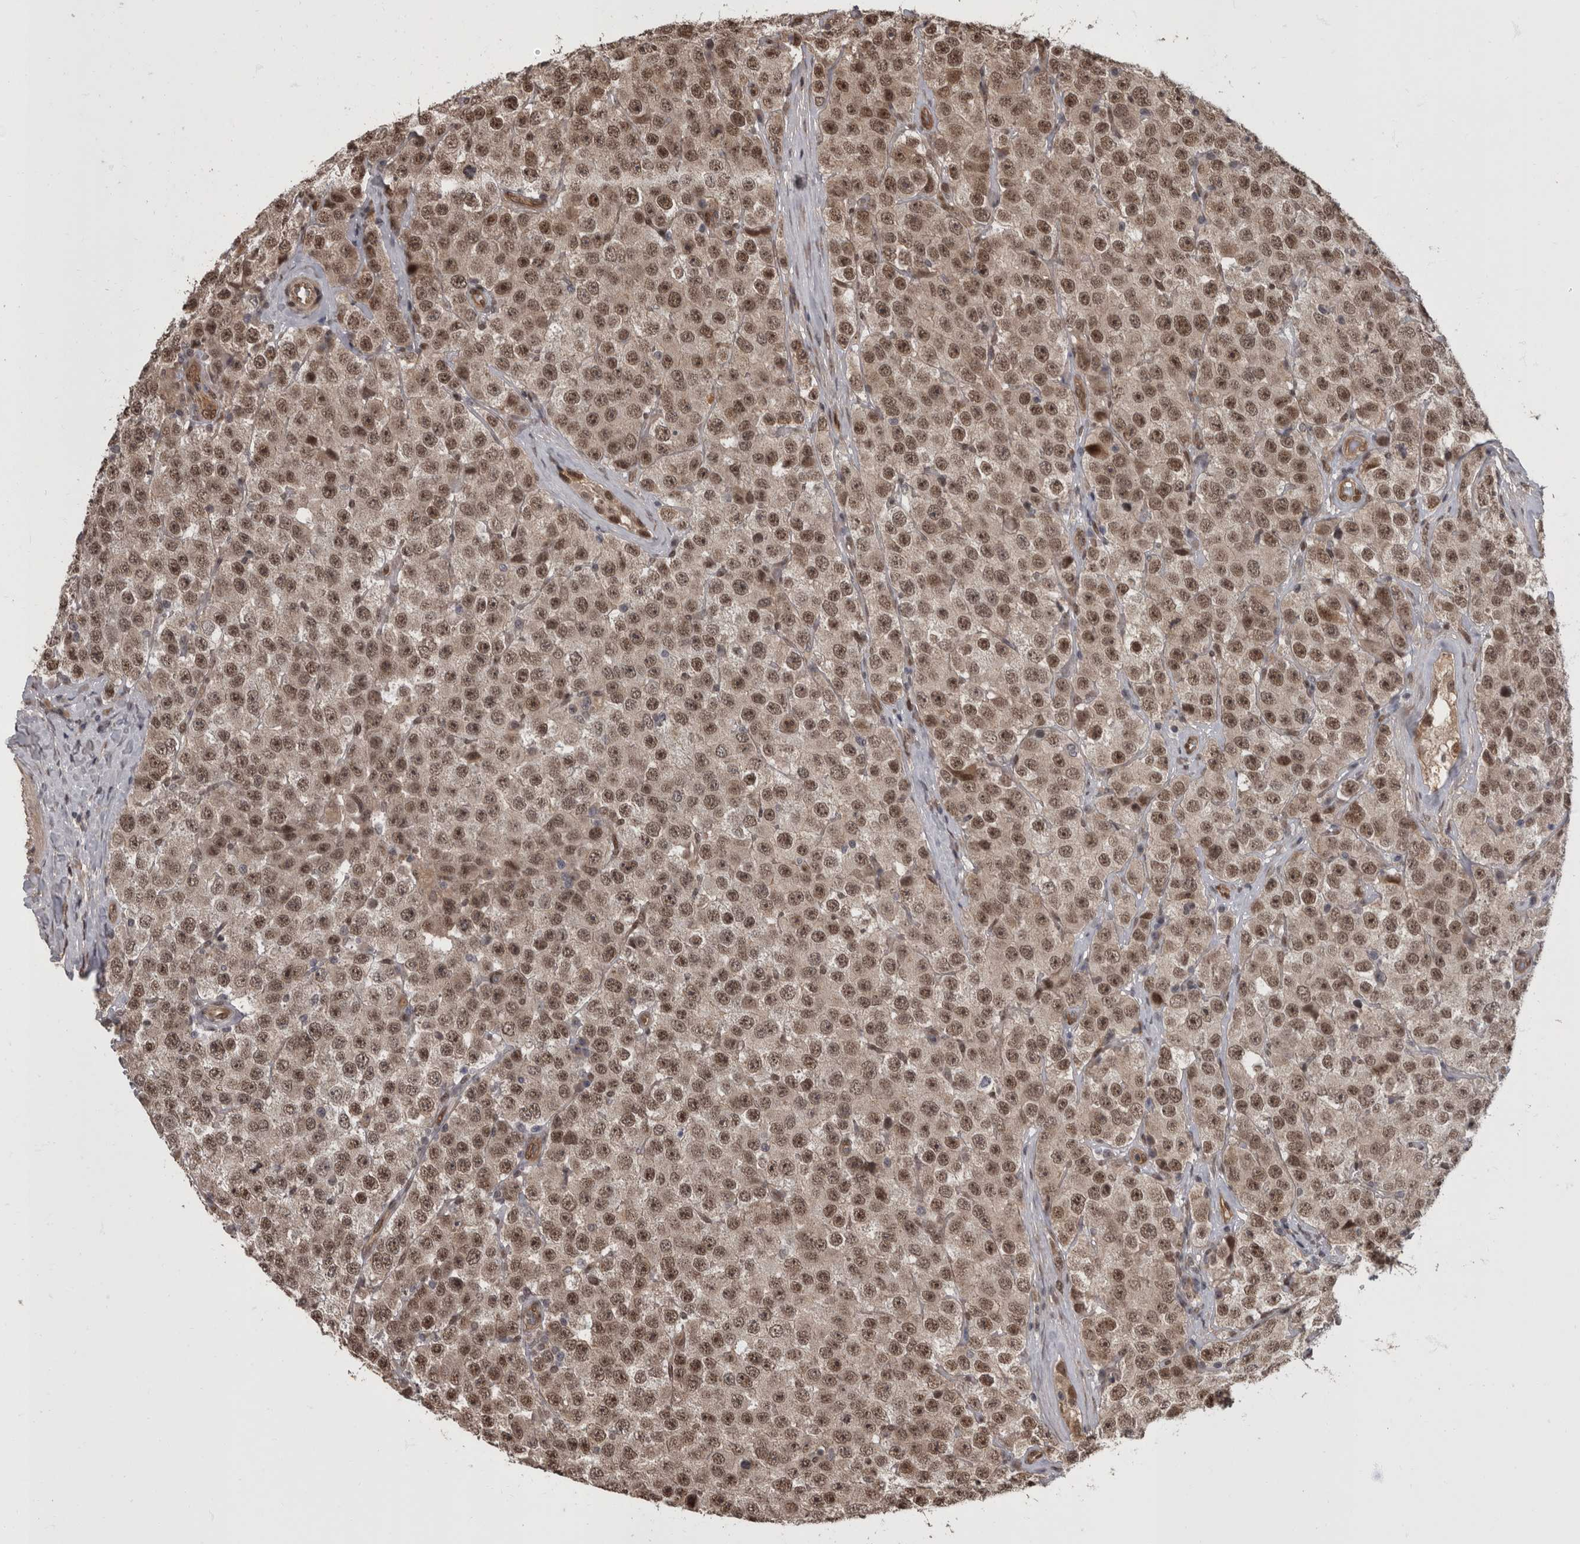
{"staining": {"intensity": "moderate", "quantity": ">75%", "location": "nuclear"}, "tissue": "testis cancer", "cell_type": "Tumor cells", "image_type": "cancer", "snomed": [{"axis": "morphology", "description": "Seminoma, NOS"}, {"axis": "morphology", "description": "Carcinoma, Embryonal, NOS"}, {"axis": "topography", "description": "Testis"}], "caption": "An IHC photomicrograph of tumor tissue is shown. Protein staining in brown highlights moderate nuclear positivity in embryonal carcinoma (testis) within tumor cells.", "gene": "AKT3", "patient": {"sex": "male", "age": 28}}